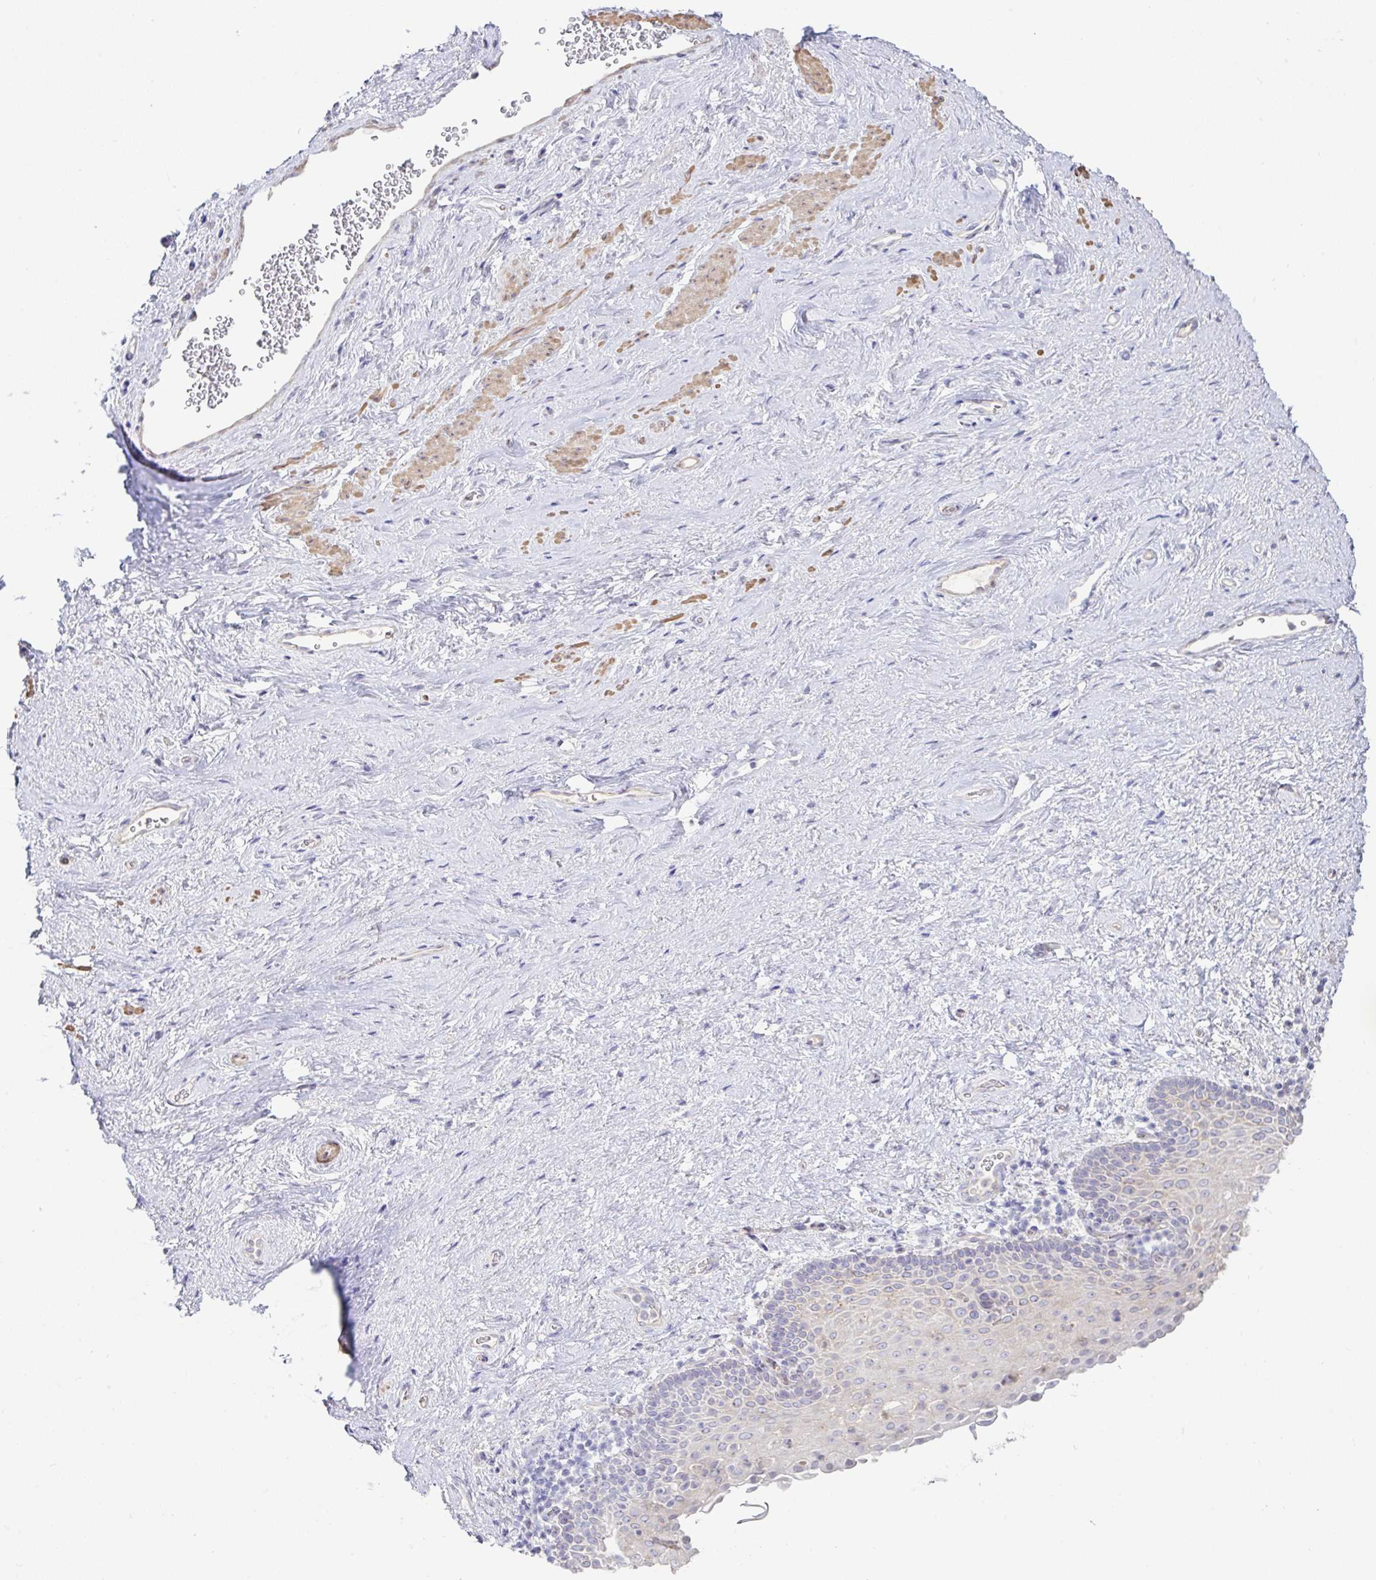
{"staining": {"intensity": "negative", "quantity": "none", "location": "none"}, "tissue": "vagina", "cell_type": "Squamous epithelial cells", "image_type": "normal", "snomed": [{"axis": "morphology", "description": "Normal tissue, NOS"}, {"axis": "topography", "description": "Vagina"}], "caption": "Immunohistochemistry (IHC) micrograph of benign vagina stained for a protein (brown), which displays no positivity in squamous epithelial cells.", "gene": "PYGM", "patient": {"sex": "female", "age": 61}}